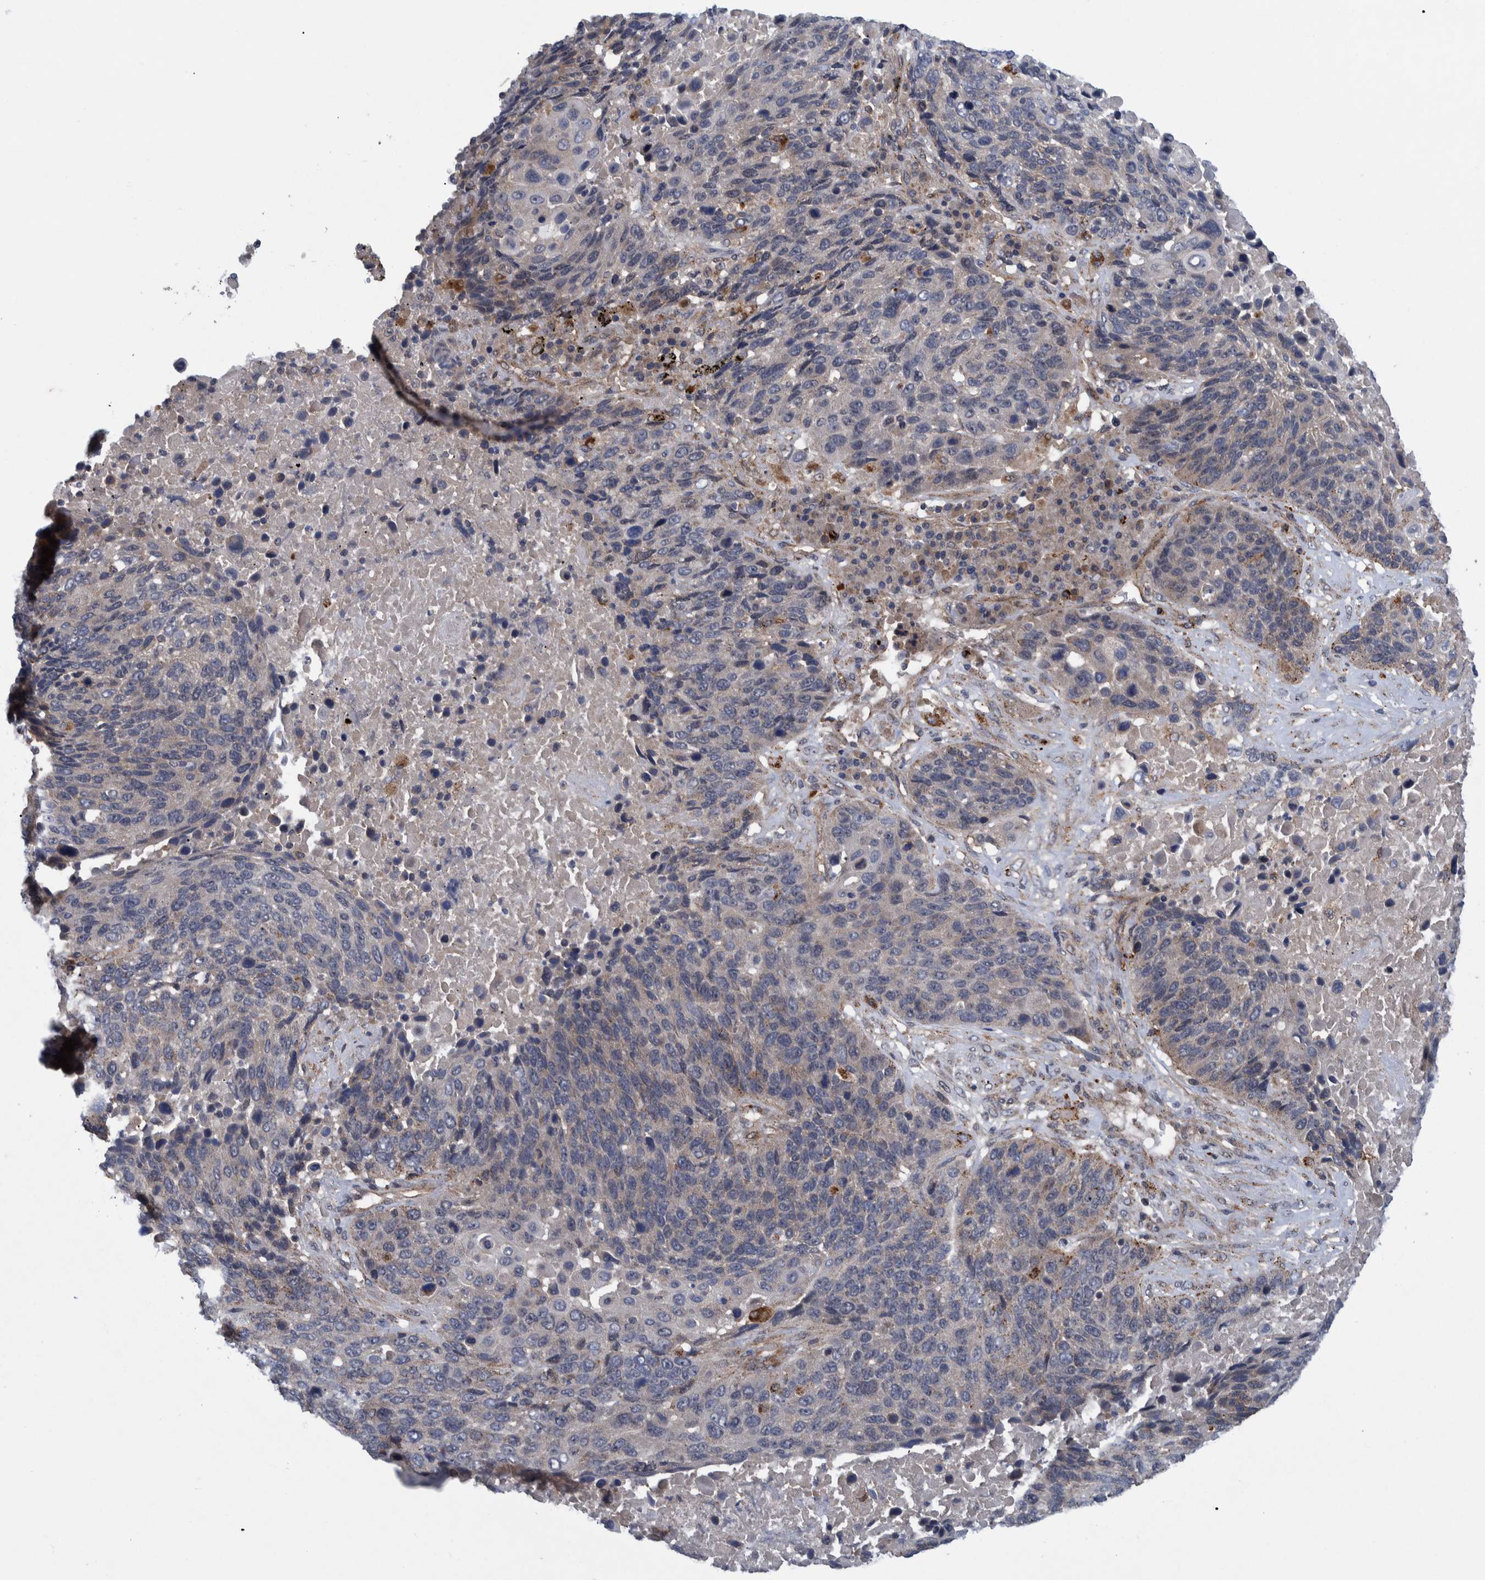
{"staining": {"intensity": "negative", "quantity": "none", "location": "none"}, "tissue": "lung cancer", "cell_type": "Tumor cells", "image_type": "cancer", "snomed": [{"axis": "morphology", "description": "Squamous cell carcinoma, NOS"}, {"axis": "topography", "description": "Lung"}], "caption": "High power microscopy image of an IHC photomicrograph of lung squamous cell carcinoma, revealing no significant positivity in tumor cells. Nuclei are stained in blue.", "gene": "ITIH3", "patient": {"sex": "male", "age": 66}}